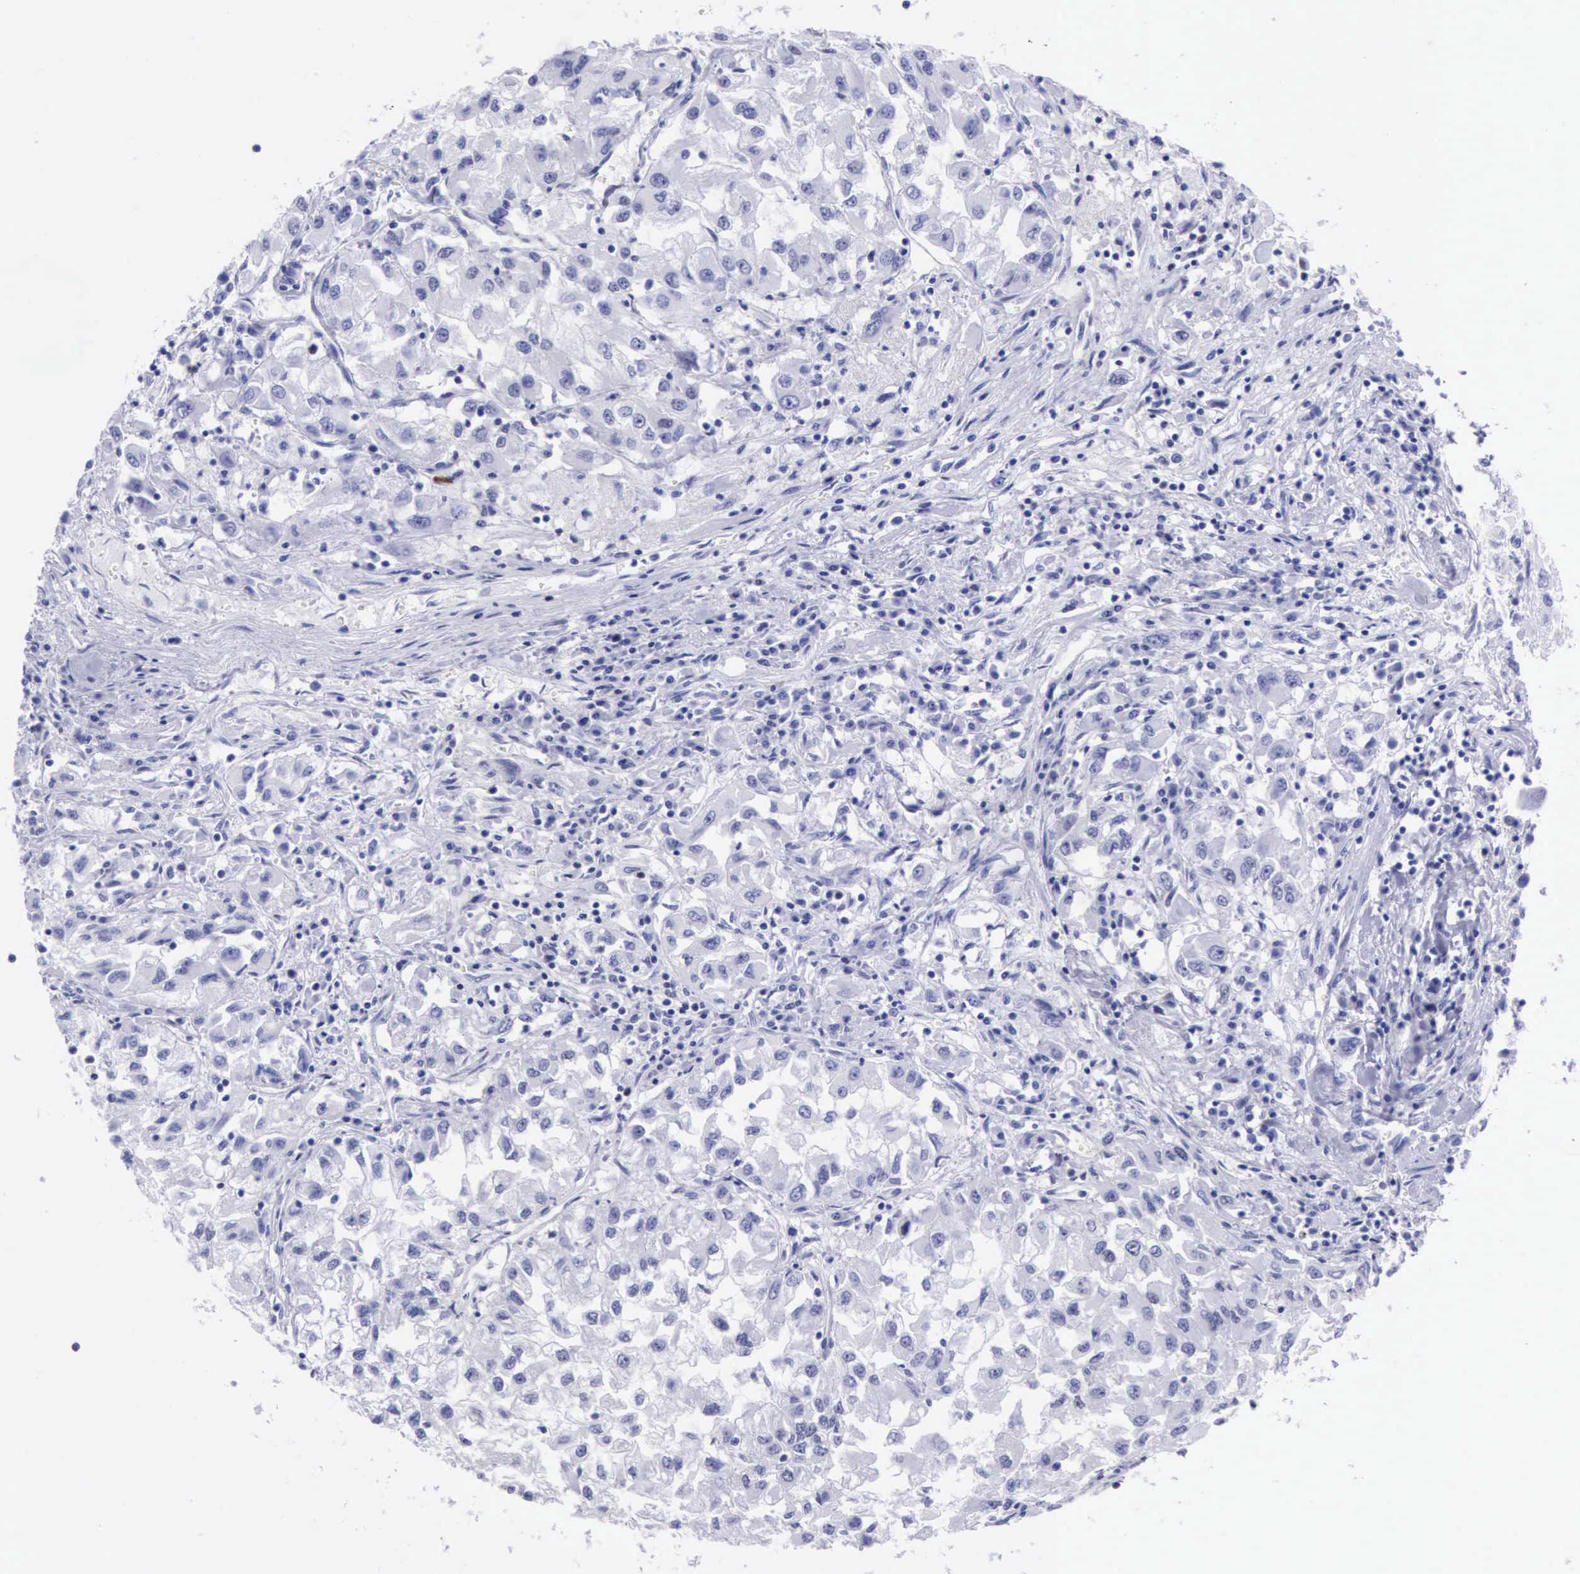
{"staining": {"intensity": "negative", "quantity": "none", "location": "none"}, "tissue": "renal cancer", "cell_type": "Tumor cells", "image_type": "cancer", "snomed": [{"axis": "morphology", "description": "Adenocarcinoma, NOS"}, {"axis": "topography", "description": "Kidney"}], "caption": "IHC histopathology image of adenocarcinoma (renal) stained for a protein (brown), which demonstrates no staining in tumor cells.", "gene": "MCM2", "patient": {"sex": "male", "age": 59}}